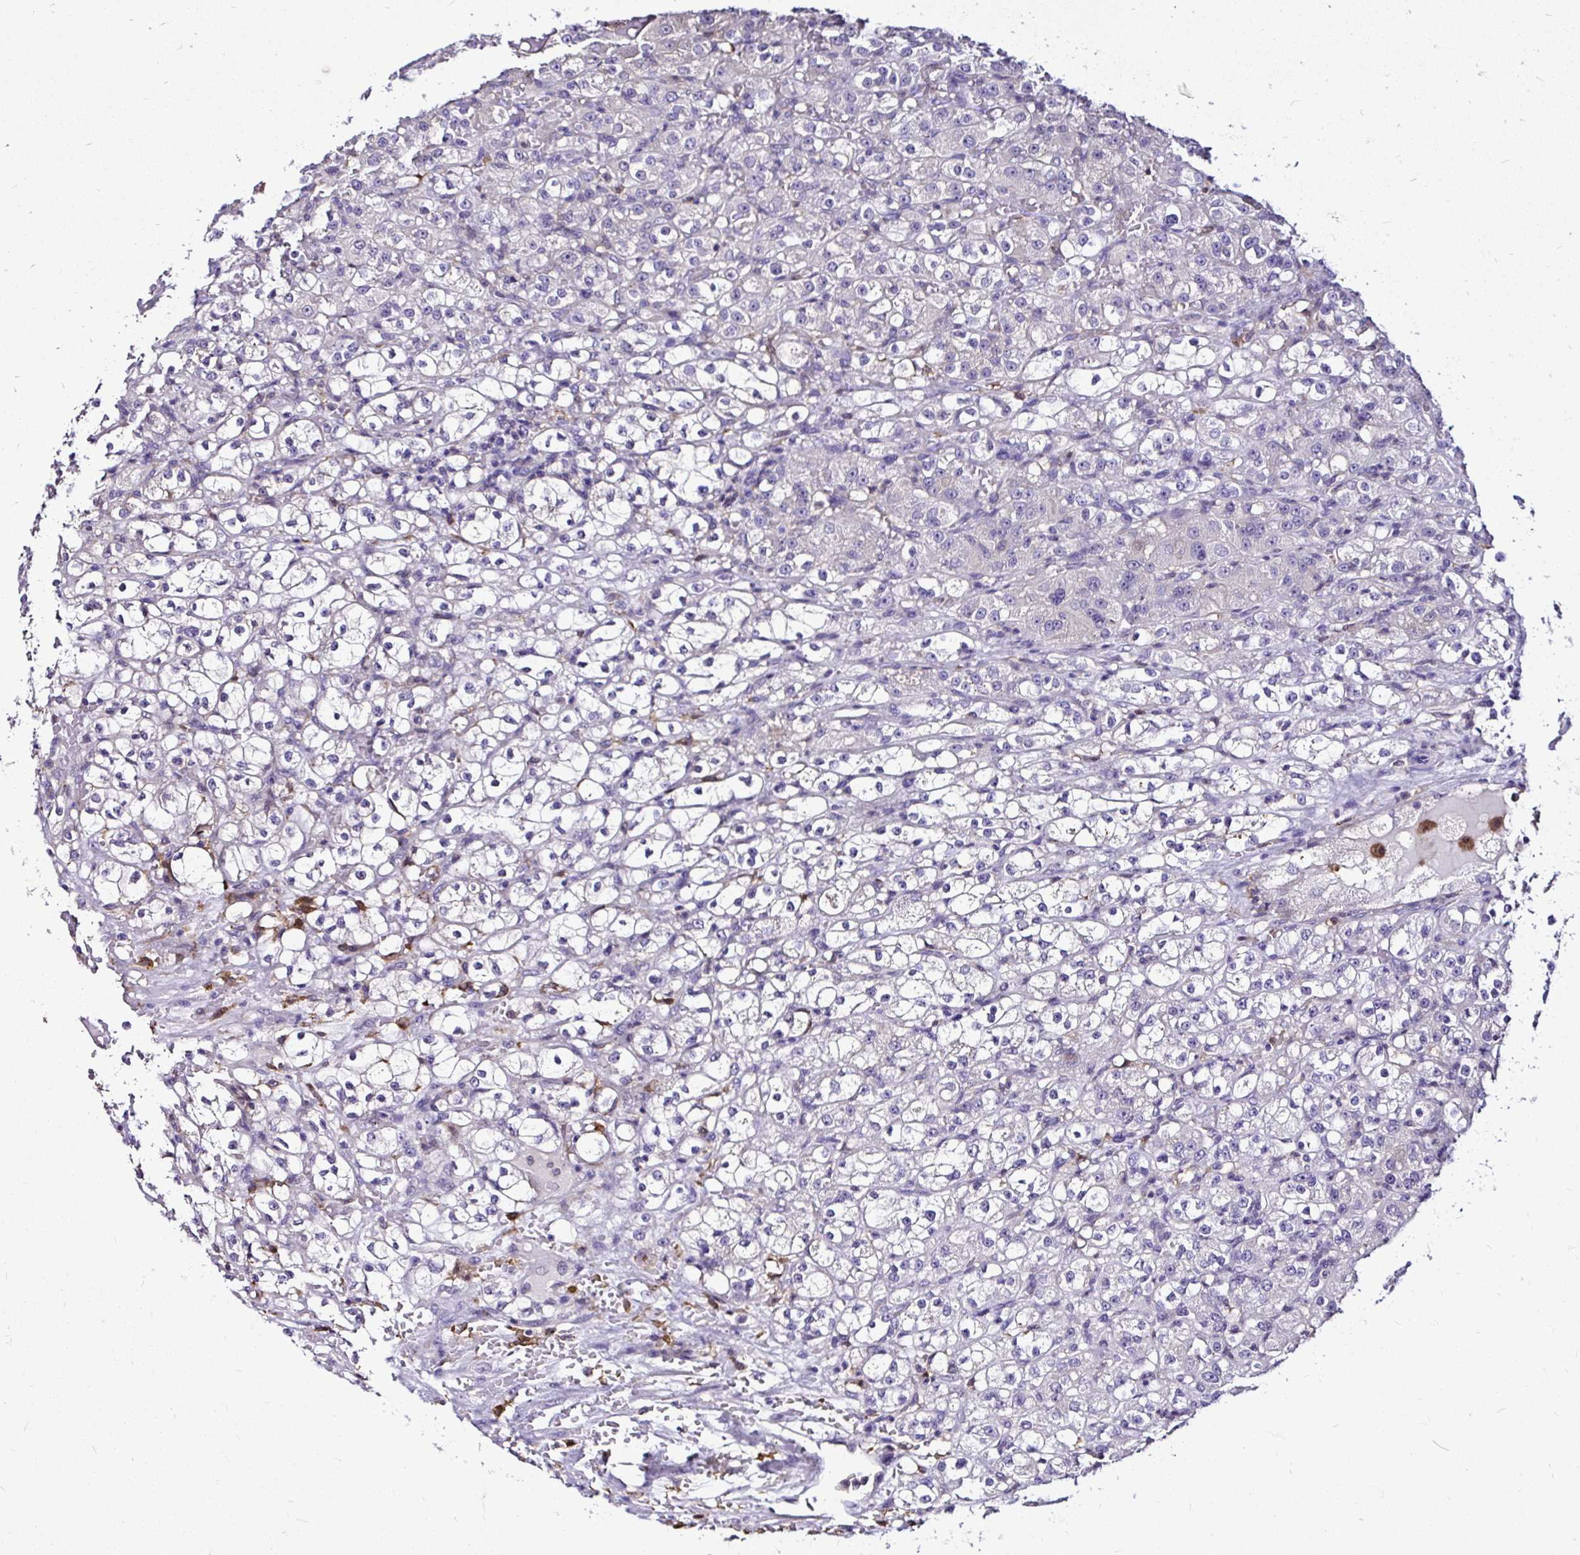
{"staining": {"intensity": "negative", "quantity": "none", "location": "none"}, "tissue": "renal cancer", "cell_type": "Tumor cells", "image_type": "cancer", "snomed": [{"axis": "morphology", "description": "Normal tissue, NOS"}, {"axis": "morphology", "description": "Adenocarcinoma, NOS"}, {"axis": "topography", "description": "Kidney"}], "caption": "Immunohistochemistry micrograph of adenocarcinoma (renal) stained for a protein (brown), which demonstrates no positivity in tumor cells. (DAB (3,3'-diaminobenzidine) immunohistochemistry (IHC), high magnification).", "gene": "IDH1", "patient": {"sex": "male", "age": 61}}